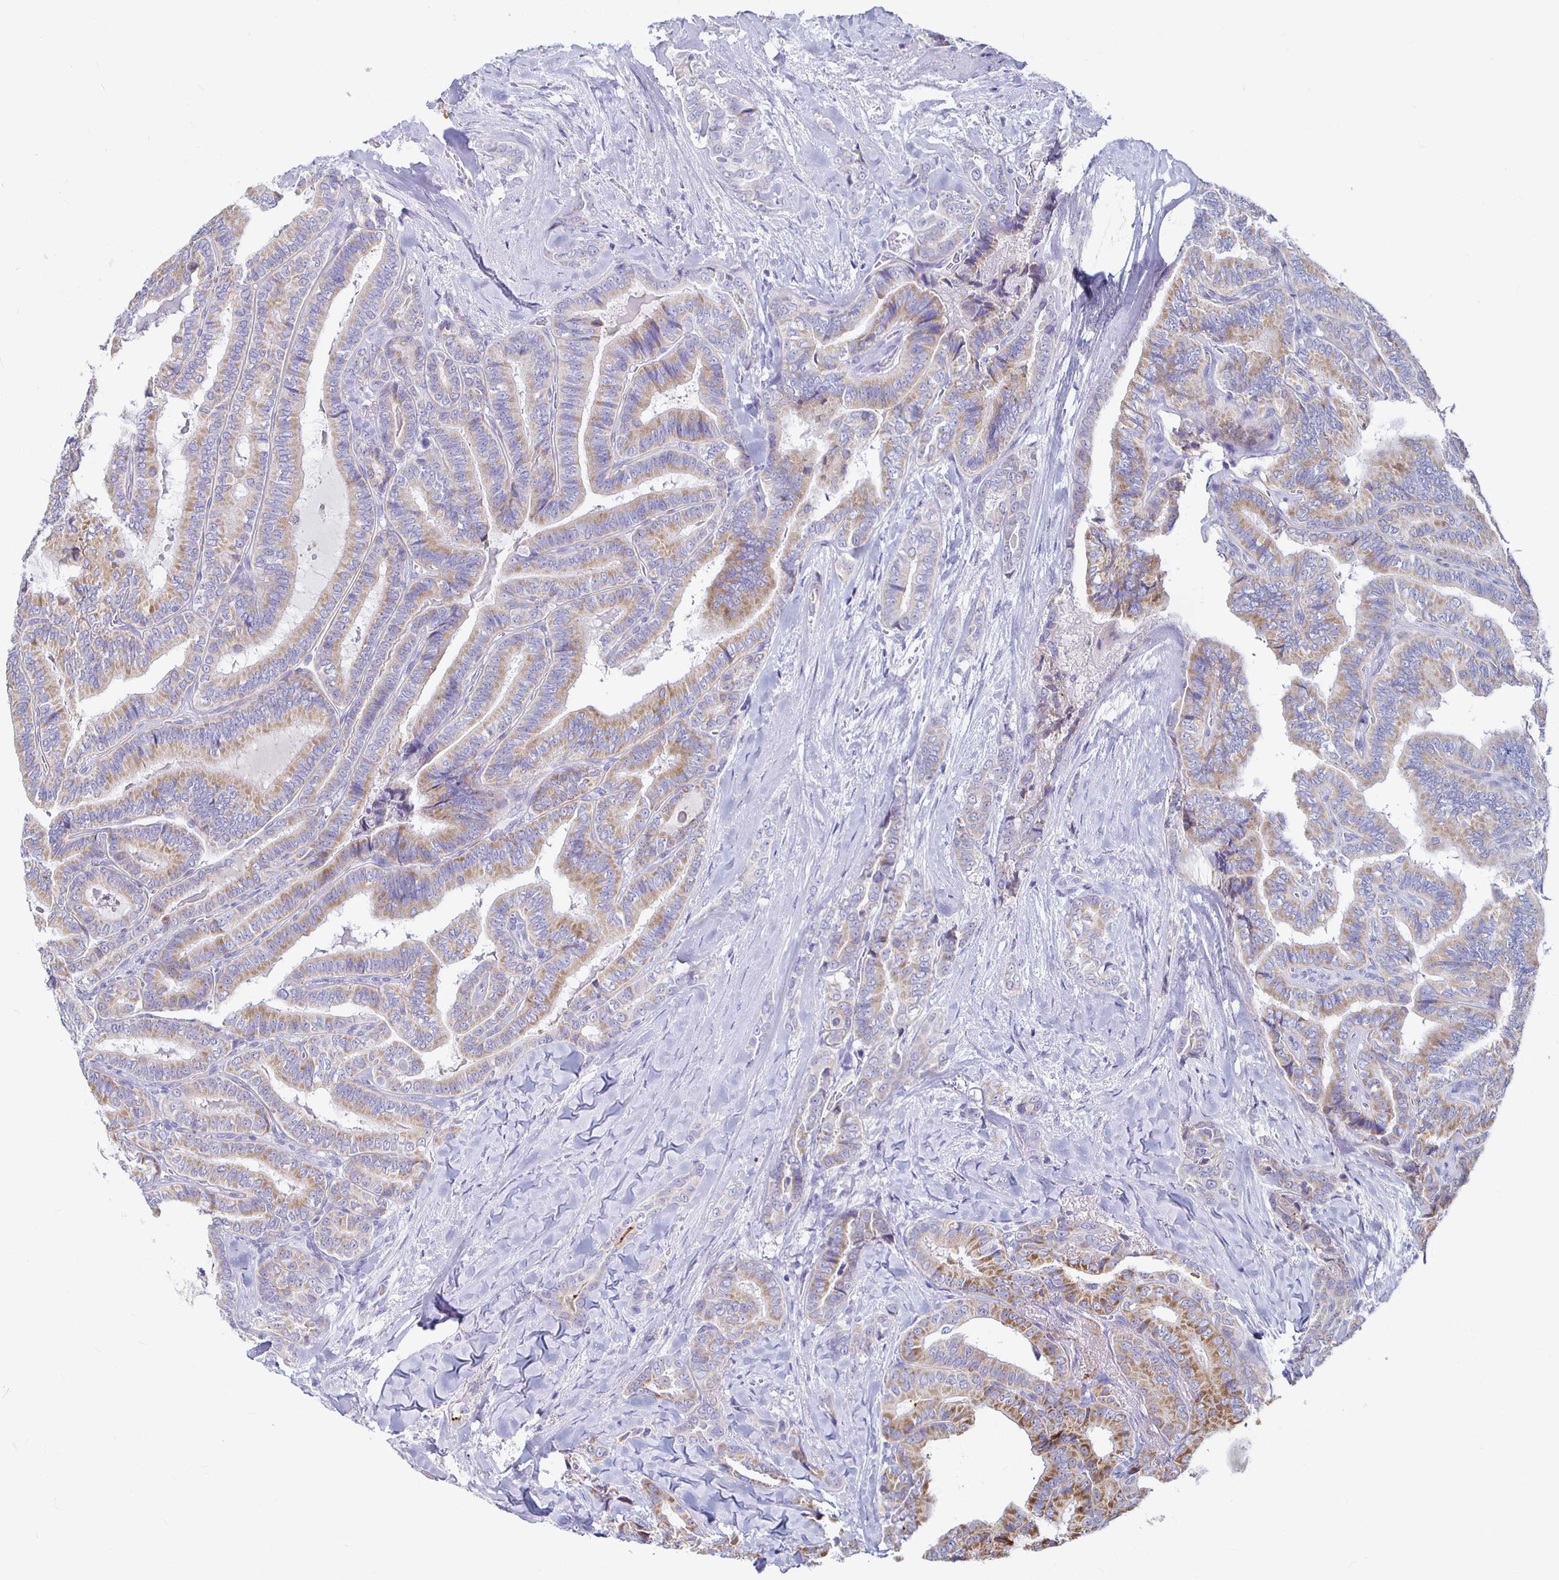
{"staining": {"intensity": "moderate", "quantity": ">75%", "location": "cytoplasmic/membranous"}, "tissue": "thyroid cancer", "cell_type": "Tumor cells", "image_type": "cancer", "snomed": [{"axis": "morphology", "description": "Papillary adenocarcinoma, NOS"}, {"axis": "topography", "description": "Thyroid gland"}], "caption": "Papillary adenocarcinoma (thyroid) stained with a brown dye exhibits moderate cytoplasmic/membranous positive expression in about >75% of tumor cells.", "gene": "RNF144B", "patient": {"sex": "male", "age": 61}}